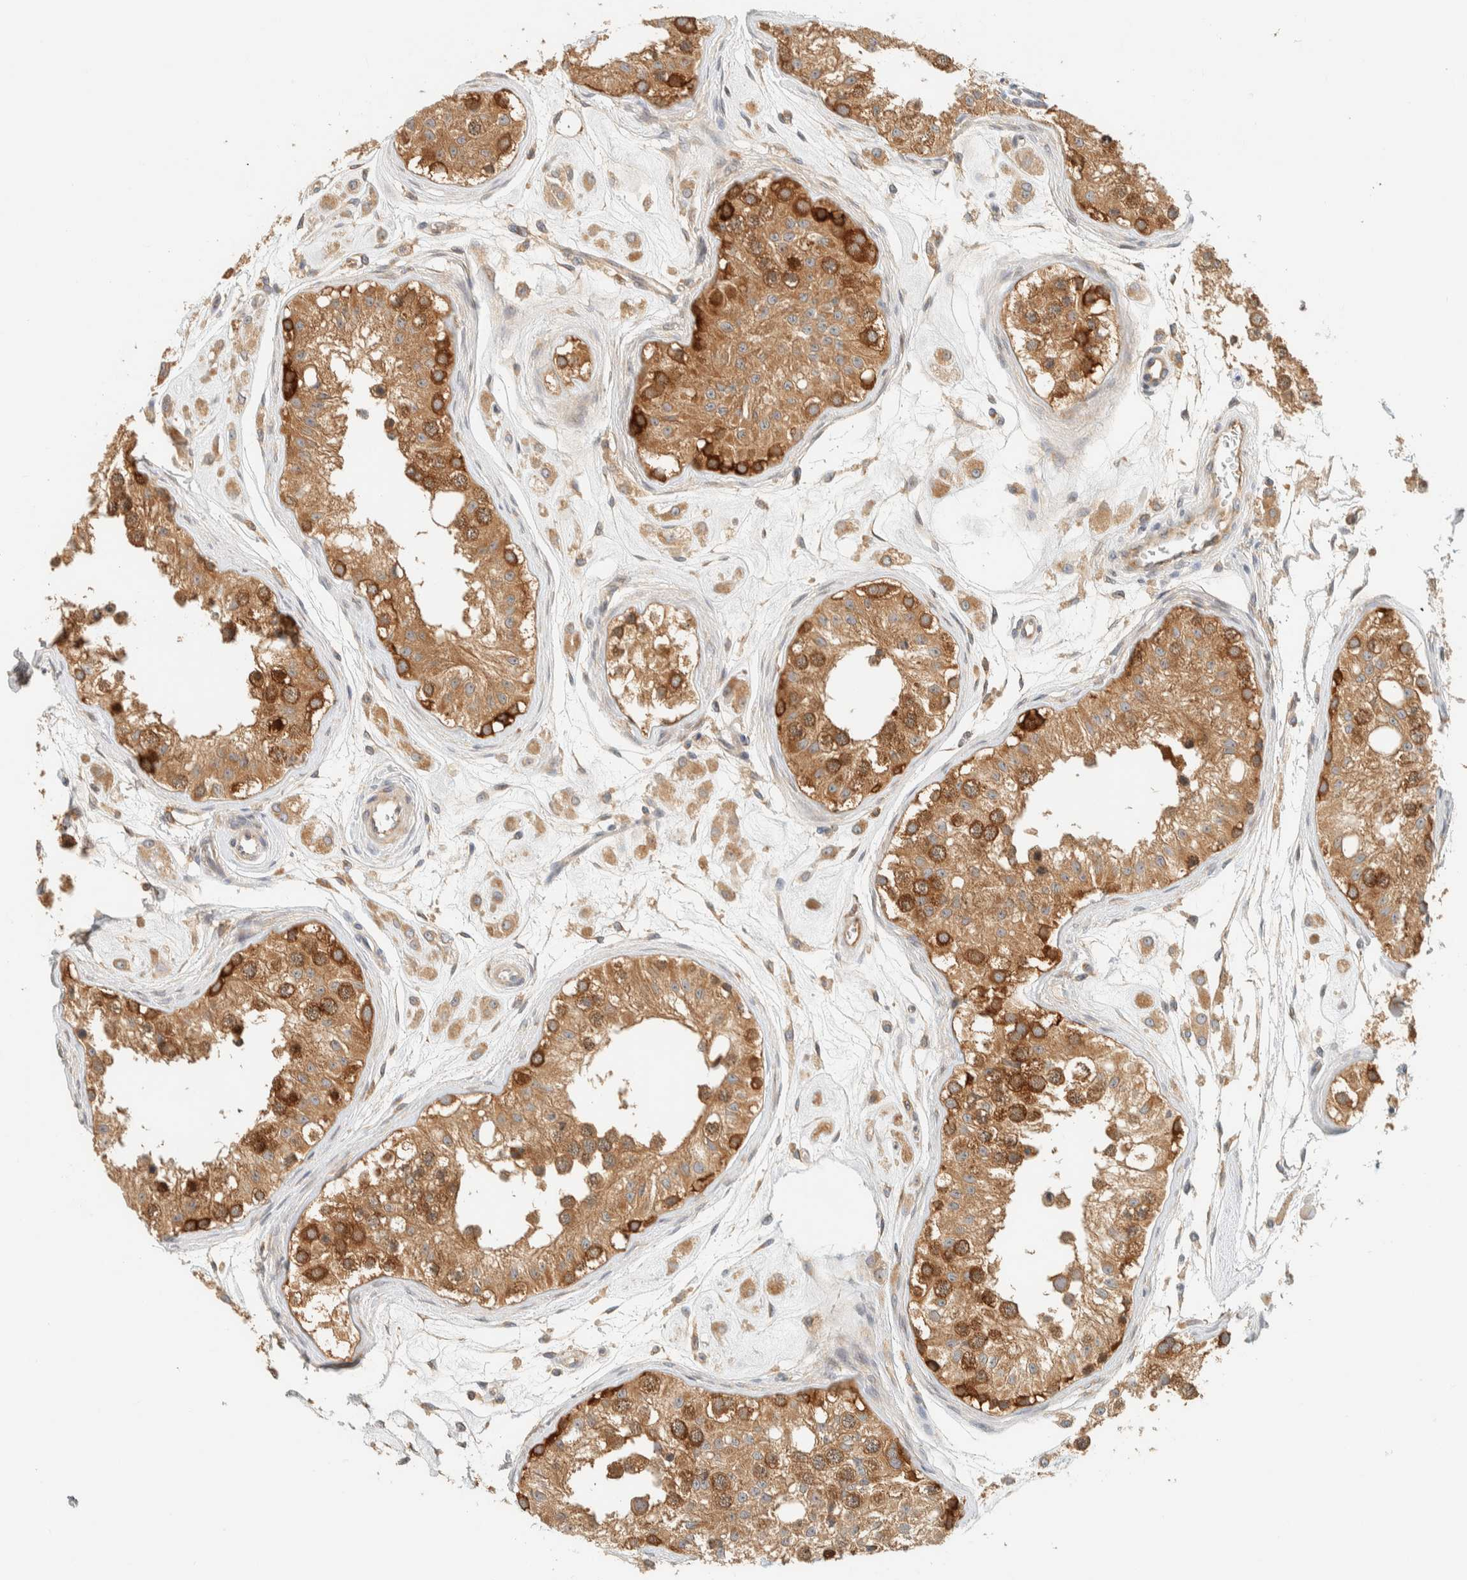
{"staining": {"intensity": "strong", "quantity": ">75%", "location": "cytoplasmic/membranous"}, "tissue": "testis", "cell_type": "Cells in seminiferous ducts", "image_type": "normal", "snomed": [{"axis": "morphology", "description": "Normal tissue, NOS"}, {"axis": "morphology", "description": "Adenocarcinoma, metastatic, NOS"}, {"axis": "topography", "description": "Testis"}], "caption": "Testis stained for a protein displays strong cytoplasmic/membranous positivity in cells in seminiferous ducts. (DAB (3,3'-diaminobenzidine) = brown stain, brightfield microscopy at high magnification).", "gene": "ARFGEF1", "patient": {"sex": "male", "age": 26}}